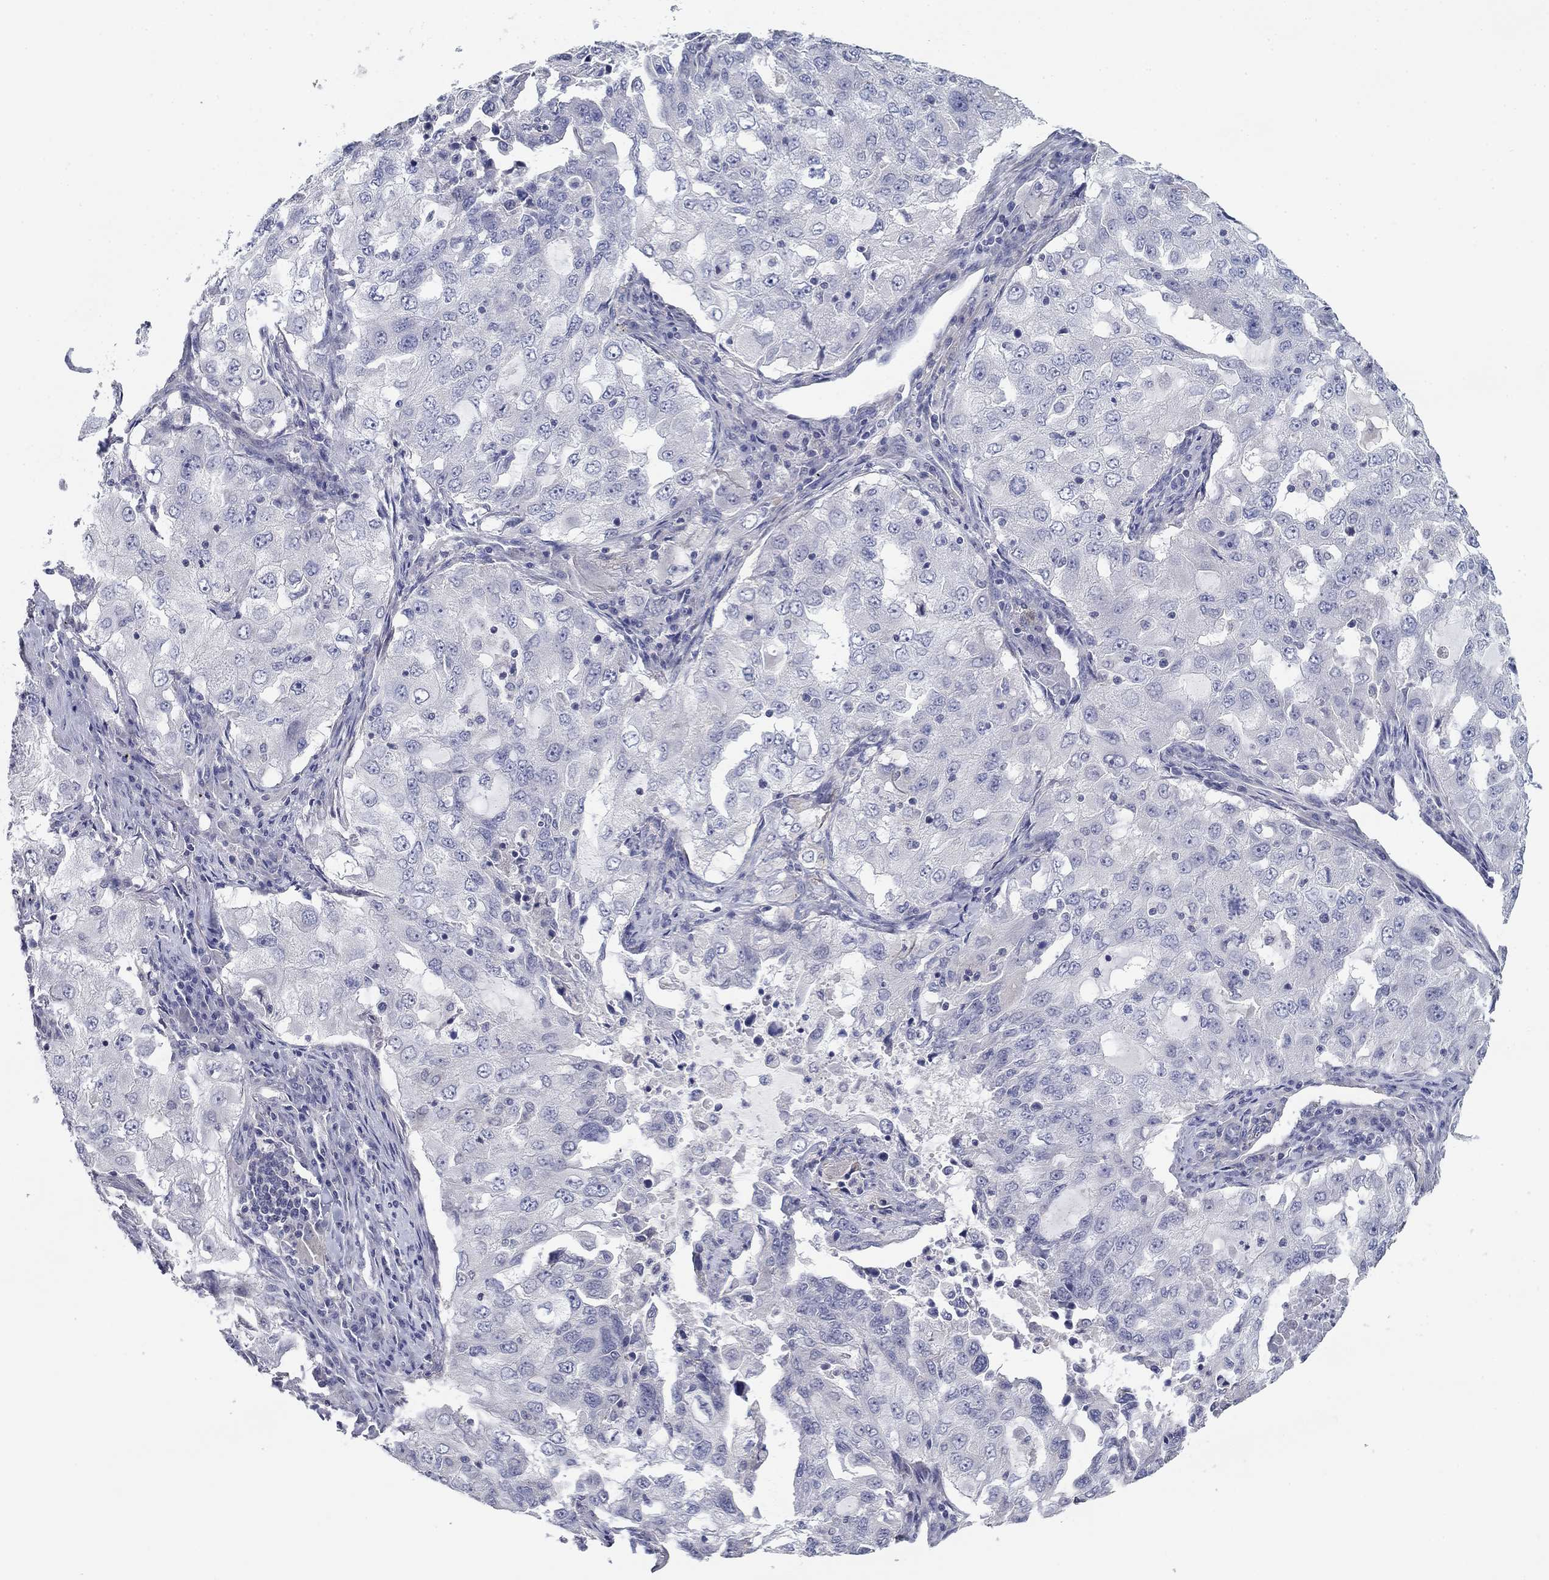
{"staining": {"intensity": "negative", "quantity": "none", "location": "none"}, "tissue": "lung cancer", "cell_type": "Tumor cells", "image_type": "cancer", "snomed": [{"axis": "morphology", "description": "Adenocarcinoma, NOS"}, {"axis": "topography", "description": "Lung"}], "caption": "Image shows no protein staining in tumor cells of lung cancer (adenocarcinoma) tissue. (Immunohistochemistry, brightfield microscopy, high magnification).", "gene": "GRK7", "patient": {"sex": "female", "age": 61}}